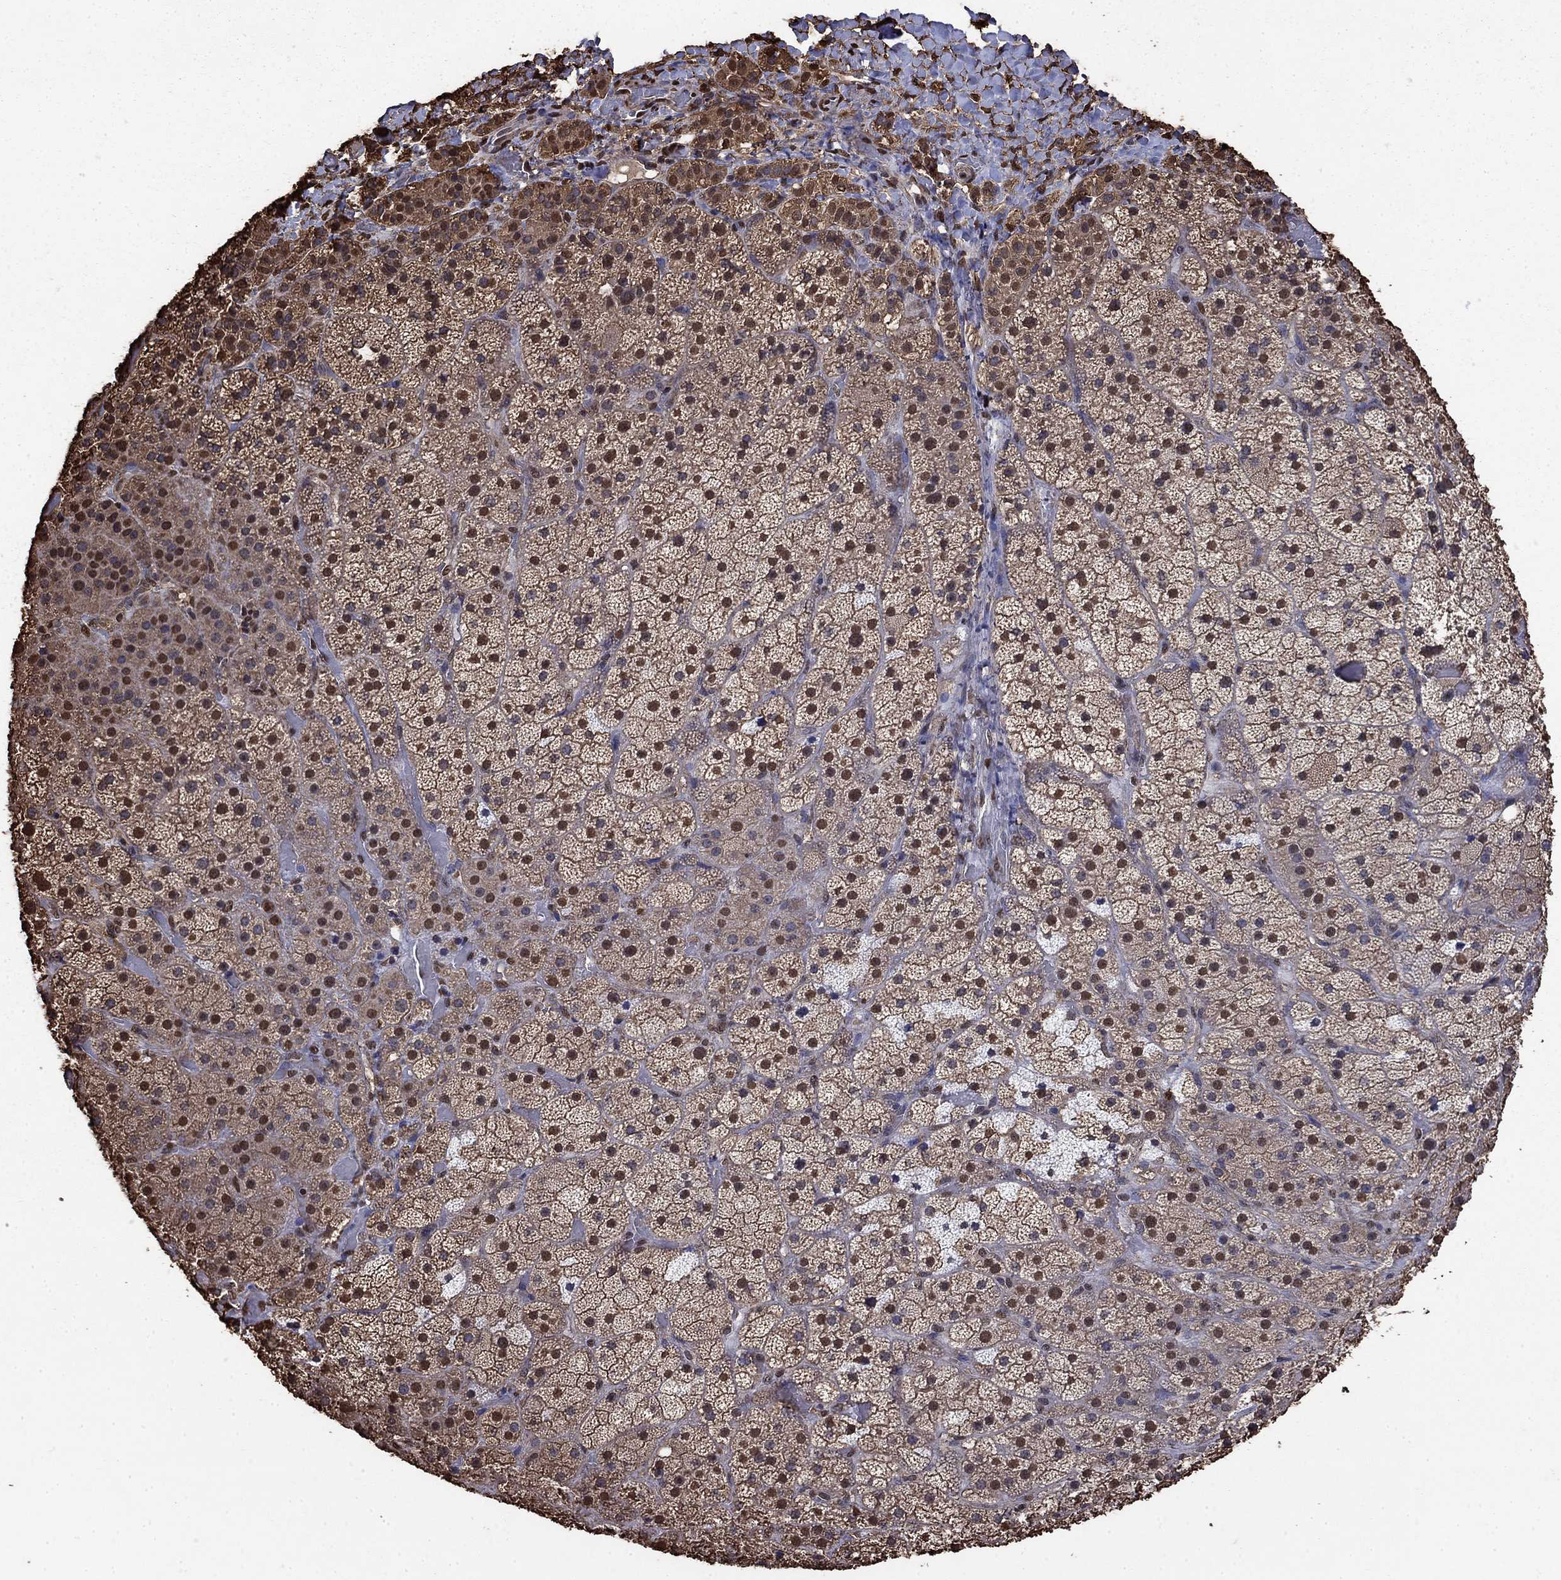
{"staining": {"intensity": "moderate", "quantity": ">75%", "location": "nuclear"}, "tissue": "adrenal gland", "cell_type": "Glandular cells", "image_type": "normal", "snomed": [{"axis": "morphology", "description": "Normal tissue, NOS"}, {"axis": "topography", "description": "Adrenal gland"}], "caption": "About >75% of glandular cells in benign adrenal gland show moderate nuclear protein positivity as visualized by brown immunohistochemical staining.", "gene": "GAPDH", "patient": {"sex": "male", "age": 57}}